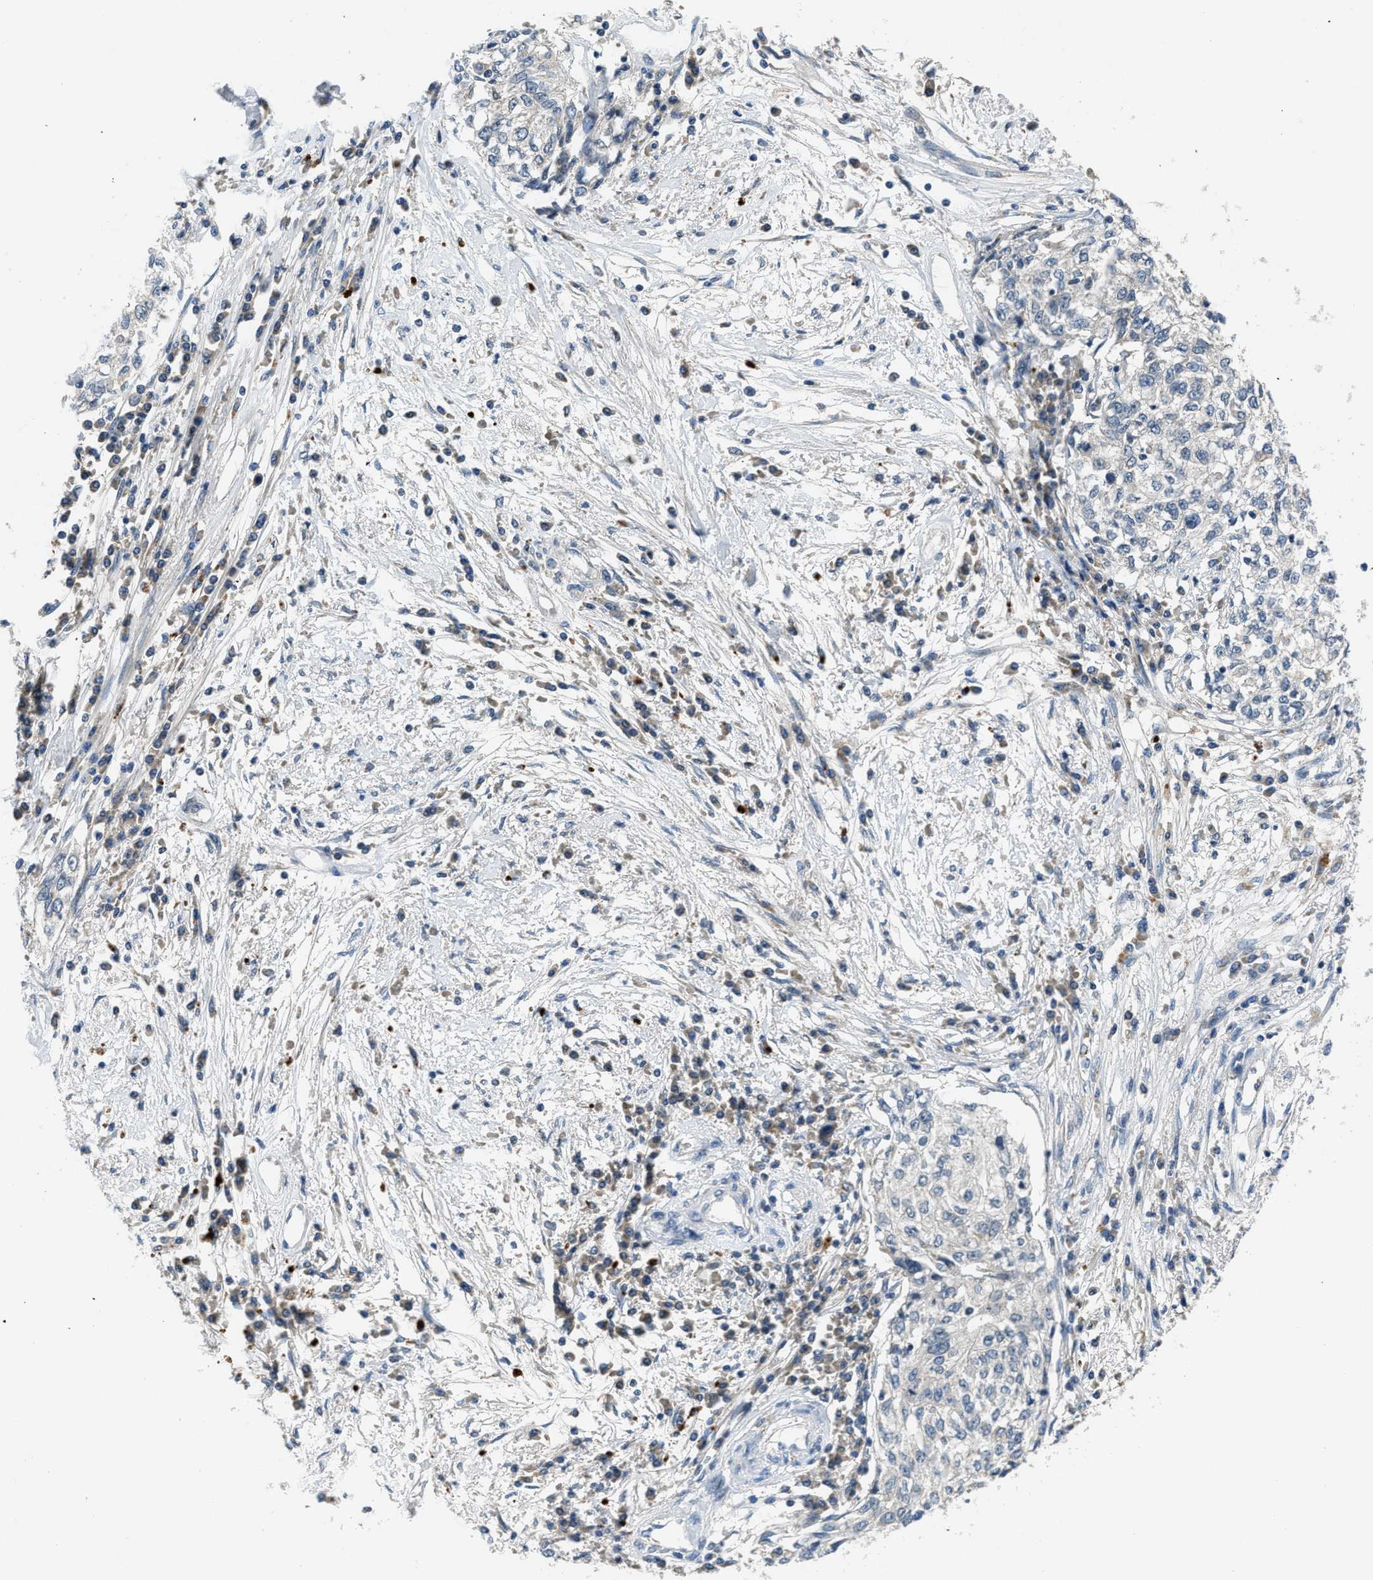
{"staining": {"intensity": "negative", "quantity": "none", "location": "none"}, "tissue": "cervical cancer", "cell_type": "Tumor cells", "image_type": "cancer", "snomed": [{"axis": "morphology", "description": "Squamous cell carcinoma, NOS"}, {"axis": "topography", "description": "Cervix"}], "caption": "Immunohistochemical staining of cervical squamous cell carcinoma reveals no significant staining in tumor cells. (DAB (3,3'-diaminobenzidine) immunohistochemistry visualized using brightfield microscopy, high magnification).", "gene": "PDE7A", "patient": {"sex": "female", "age": 57}}